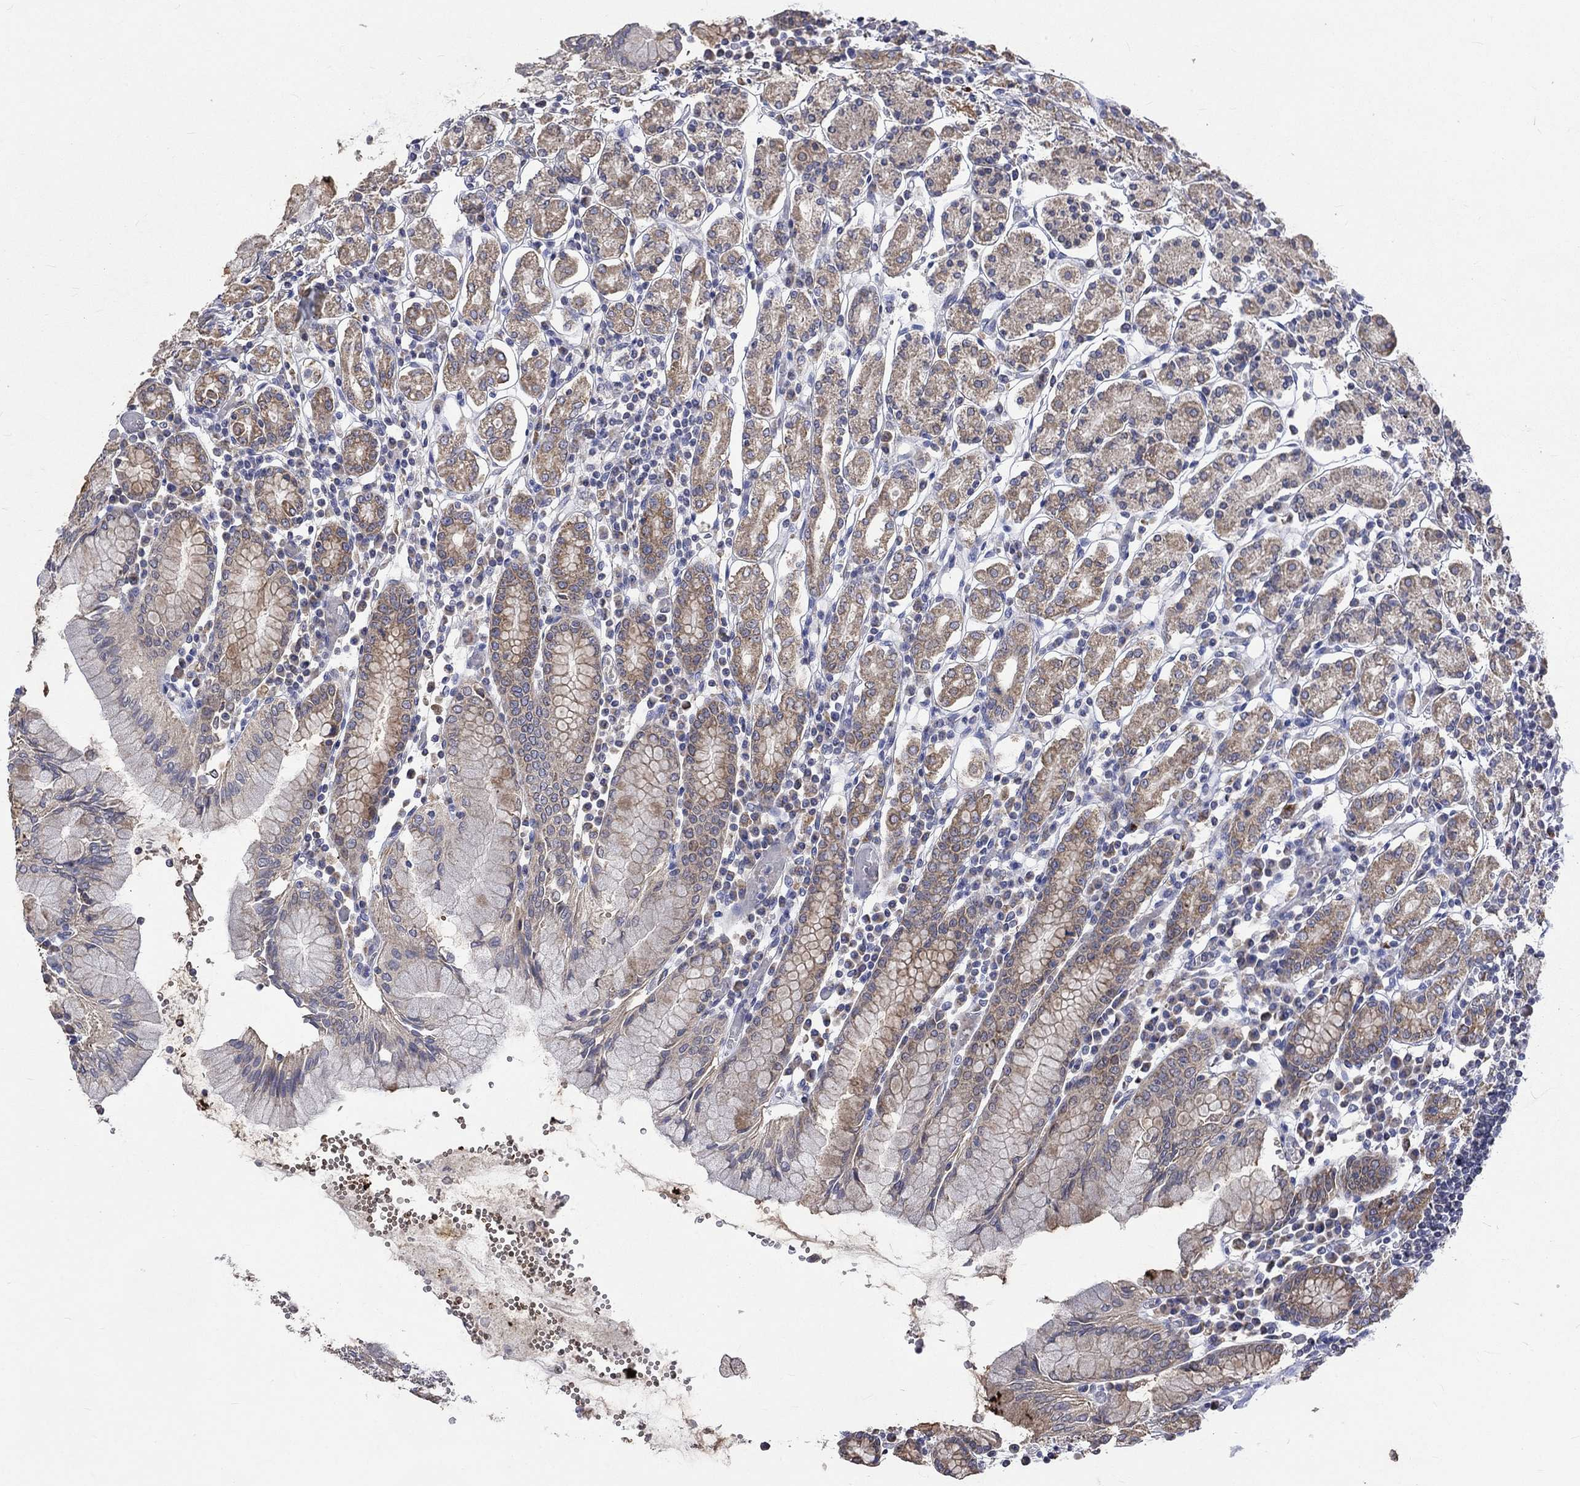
{"staining": {"intensity": "weak", "quantity": ">75%", "location": "cytoplasmic/membranous"}, "tissue": "stomach", "cell_type": "Glandular cells", "image_type": "normal", "snomed": [{"axis": "morphology", "description": "Normal tissue, NOS"}, {"axis": "topography", "description": "Stomach, upper"}, {"axis": "topography", "description": "Stomach"}], "caption": "Unremarkable stomach shows weak cytoplasmic/membranous positivity in about >75% of glandular cells, visualized by immunohistochemistry. Ihc stains the protein of interest in brown and the nuclei are stained blue.", "gene": "UGT8", "patient": {"sex": "male", "age": 62}}